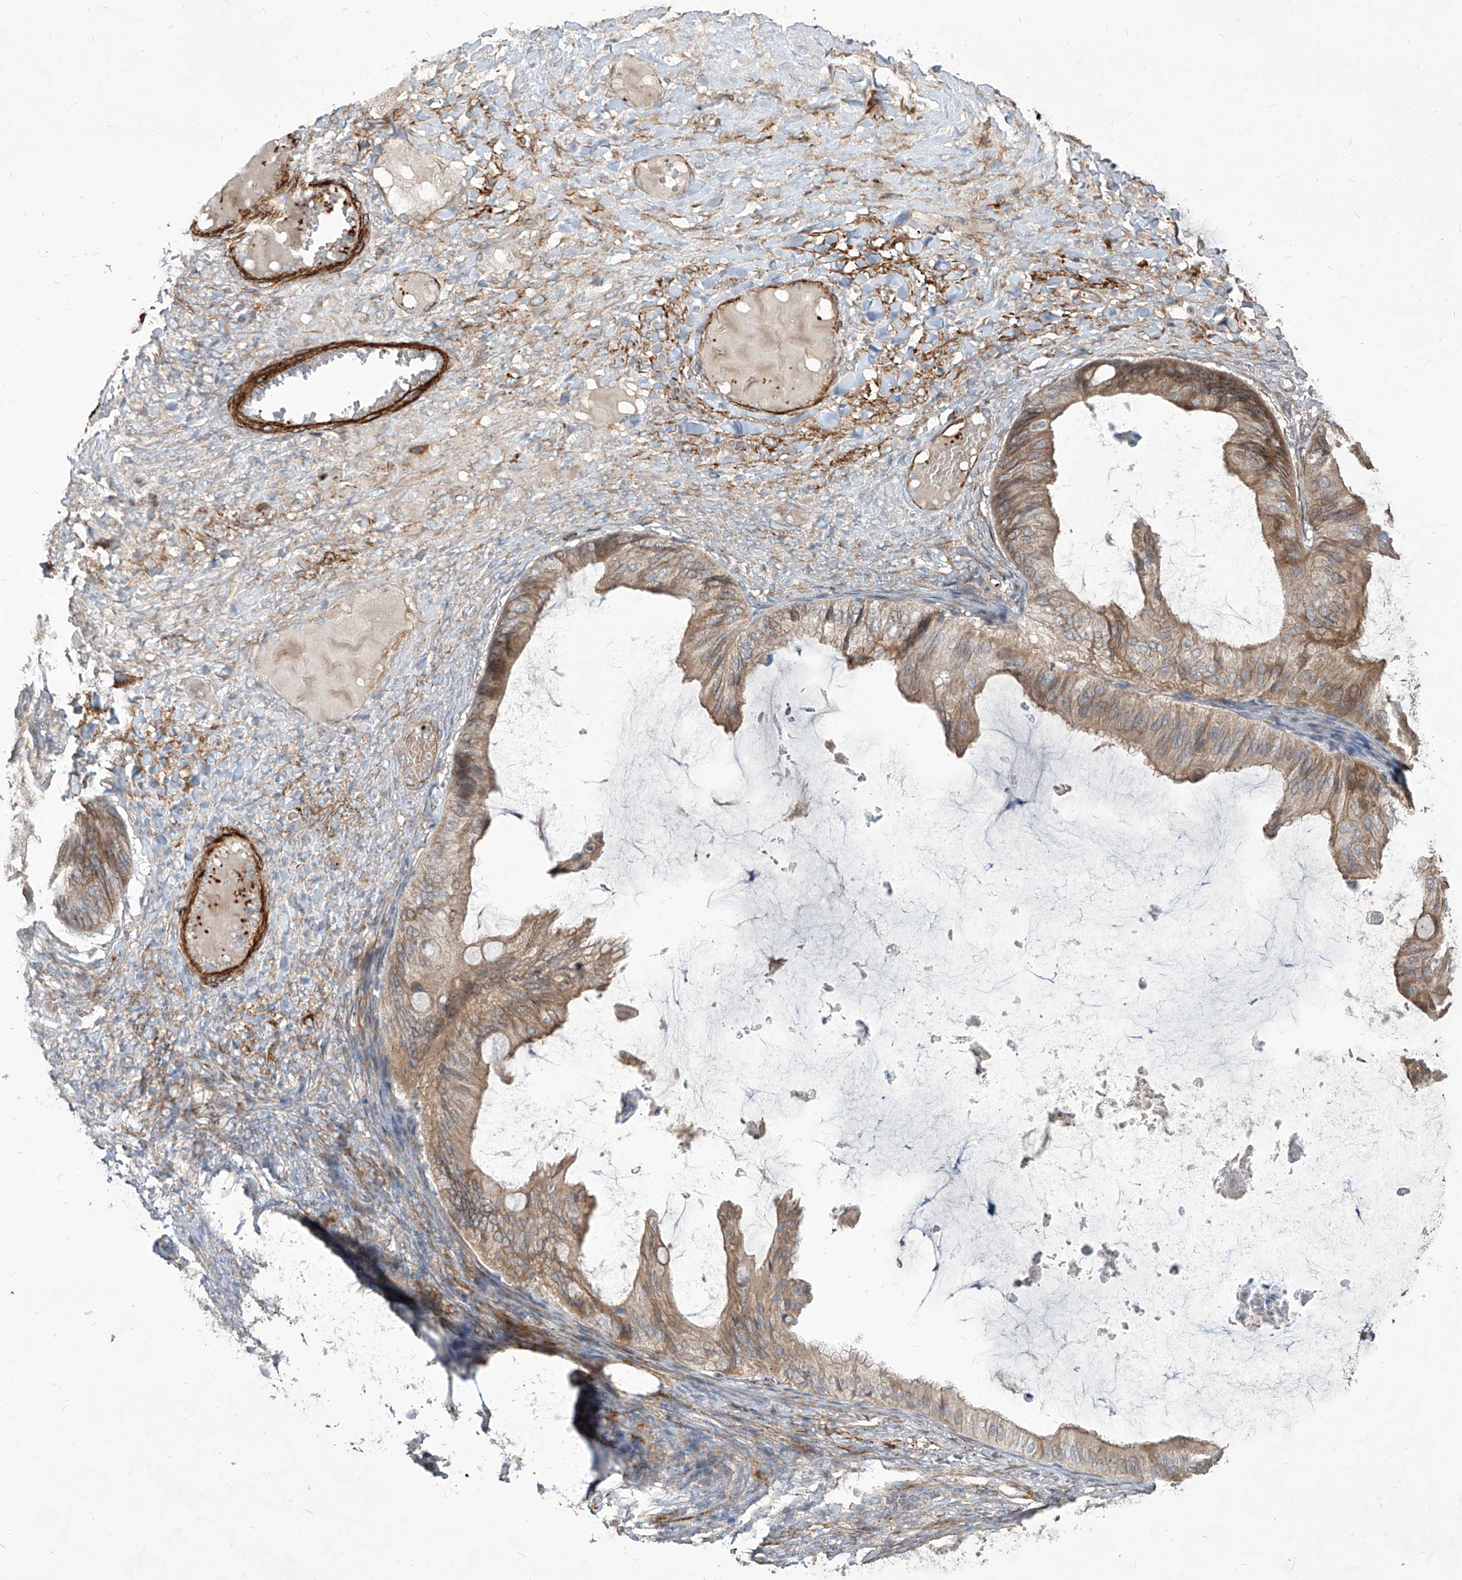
{"staining": {"intensity": "moderate", "quantity": ">75%", "location": "cytoplasmic/membranous"}, "tissue": "ovarian cancer", "cell_type": "Tumor cells", "image_type": "cancer", "snomed": [{"axis": "morphology", "description": "Cystadenocarcinoma, mucinous, NOS"}, {"axis": "topography", "description": "Ovary"}], "caption": "Immunohistochemical staining of human ovarian mucinous cystadenocarcinoma demonstrates medium levels of moderate cytoplasmic/membranous protein expression in about >75% of tumor cells. The staining was performed using DAB to visualize the protein expression in brown, while the nuclei were stained in blue with hematoxylin (Magnification: 20x).", "gene": "FAM83B", "patient": {"sex": "female", "age": 61}}